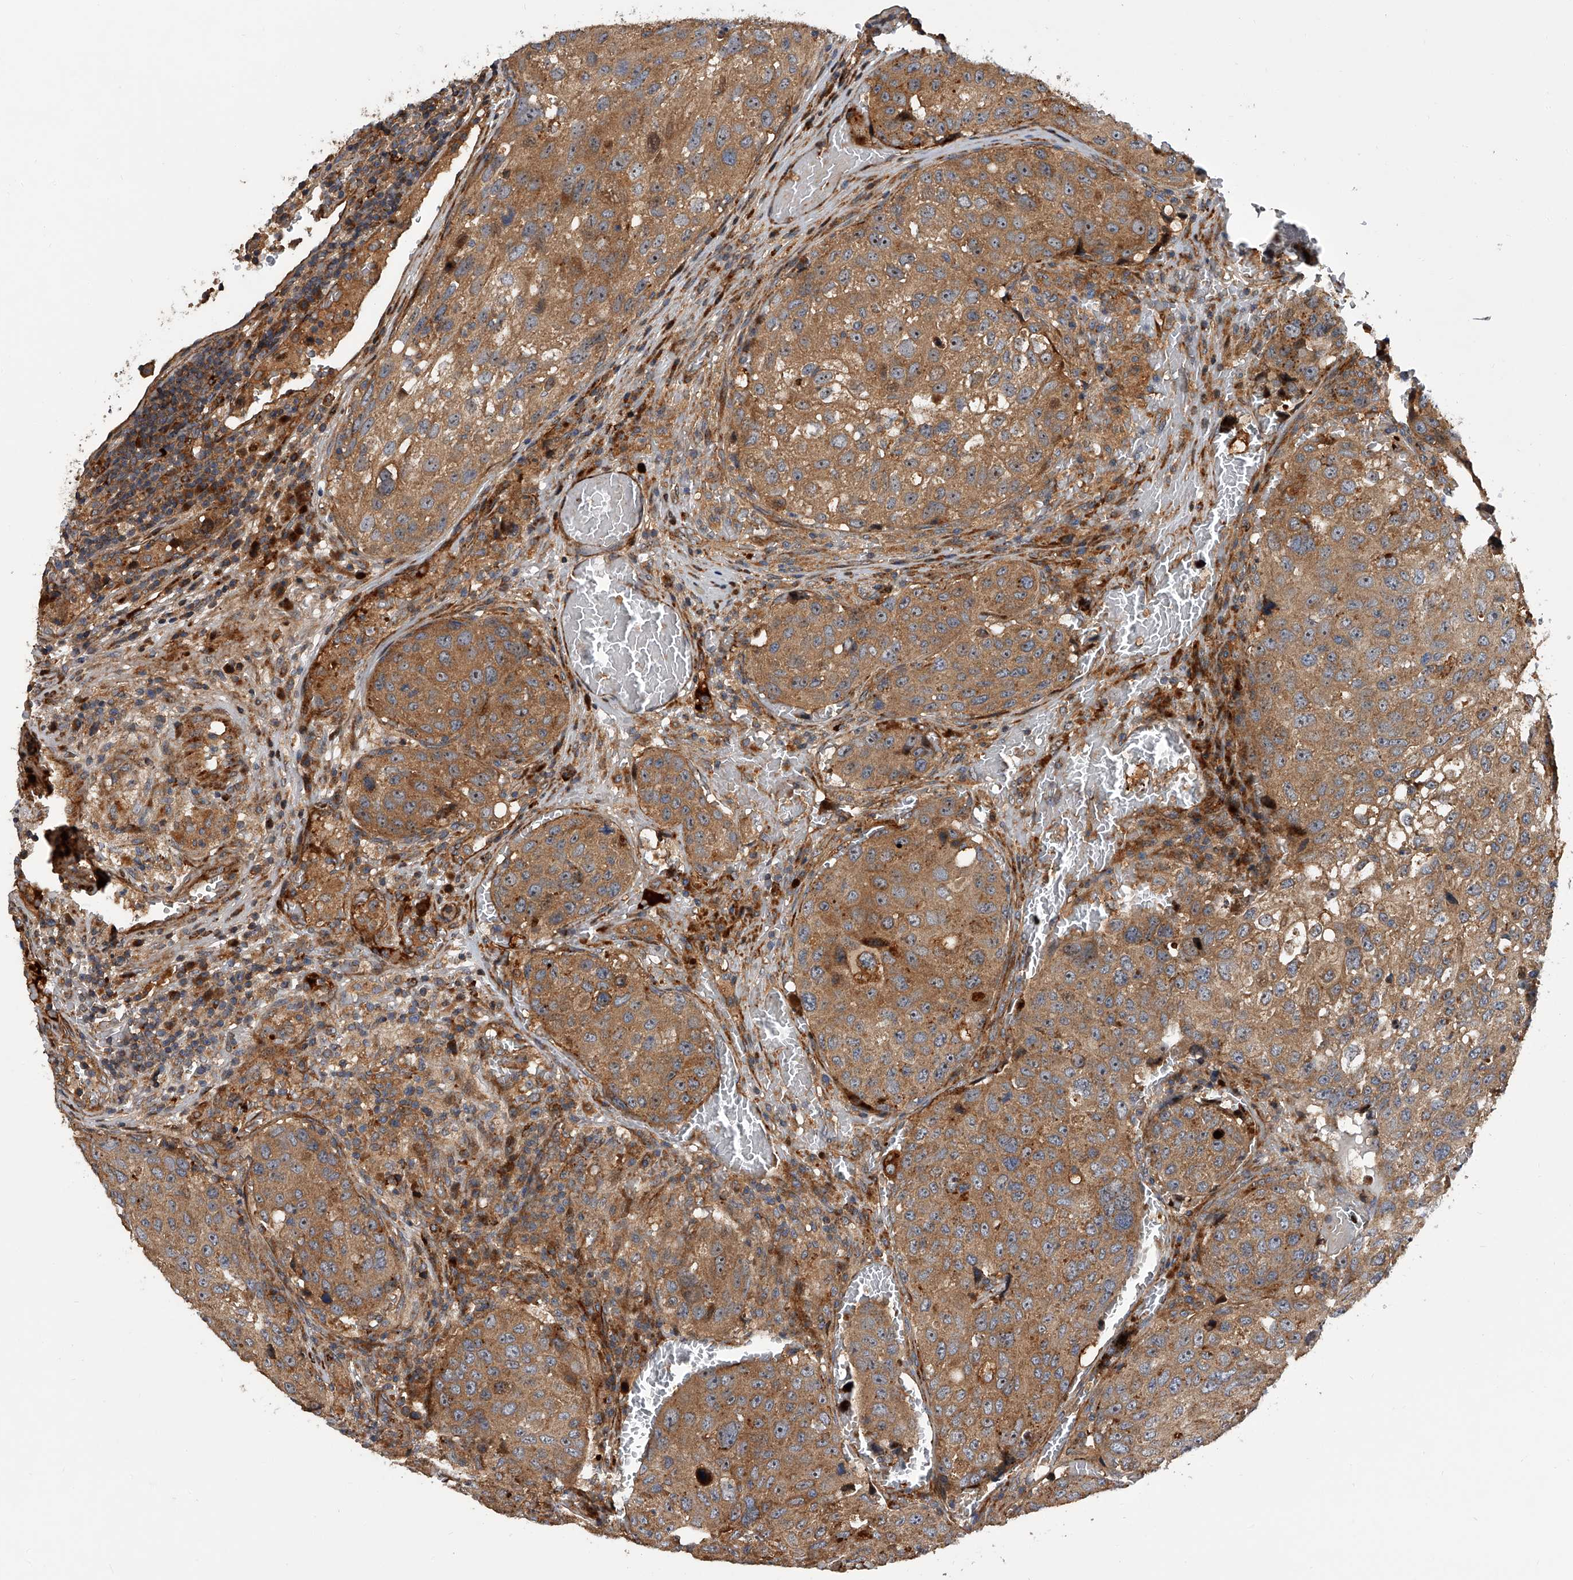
{"staining": {"intensity": "moderate", "quantity": ">75%", "location": "cytoplasmic/membranous"}, "tissue": "urothelial cancer", "cell_type": "Tumor cells", "image_type": "cancer", "snomed": [{"axis": "morphology", "description": "Urothelial carcinoma, High grade"}, {"axis": "topography", "description": "Lymph node"}, {"axis": "topography", "description": "Urinary bladder"}], "caption": "High-grade urothelial carcinoma stained with immunohistochemistry reveals moderate cytoplasmic/membranous staining in approximately >75% of tumor cells.", "gene": "USP47", "patient": {"sex": "male", "age": 51}}